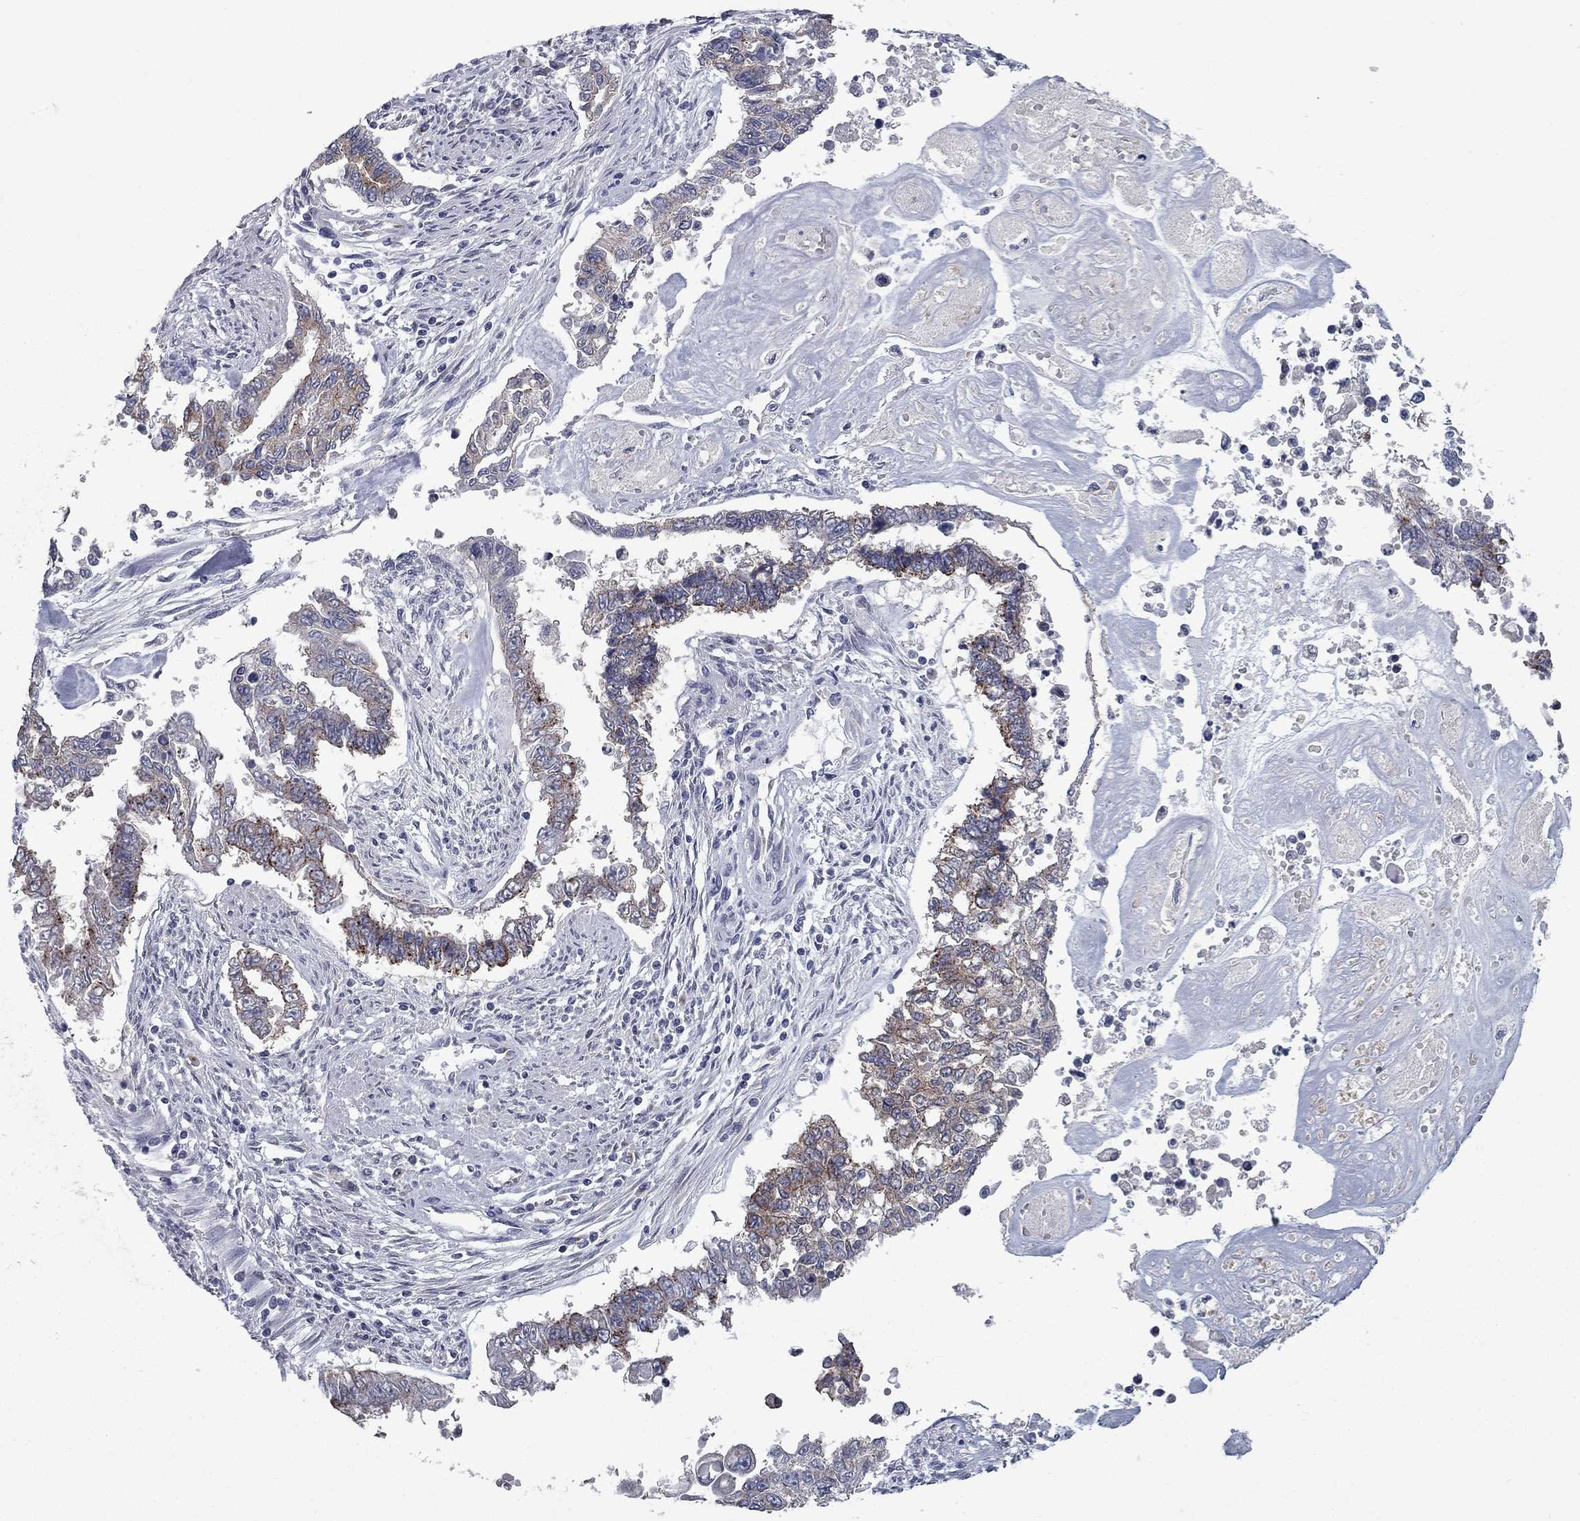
{"staining": {"intensity": "moderate", "quantity": ">75%", "location": "cytoplasmic/membranous"}, "tissue": "endometrial cancer", "cell_type": "Tumor cells", "image_type": "cancer", "snomed": [{"axis": "morphology", "description": "Adenocarcinoma, NOS"}, {"axis": "topography", "description": "Uterus"}], "caption": "Immunohistochemistry (IHC) of endometrial cancer demonstrates medium levels of moderate cytoplasmic/membranous positivity in approximately >75% of tumor cells.", "gene": "KIAA0319L", "patient": {"sex": "female", "age": 59}}